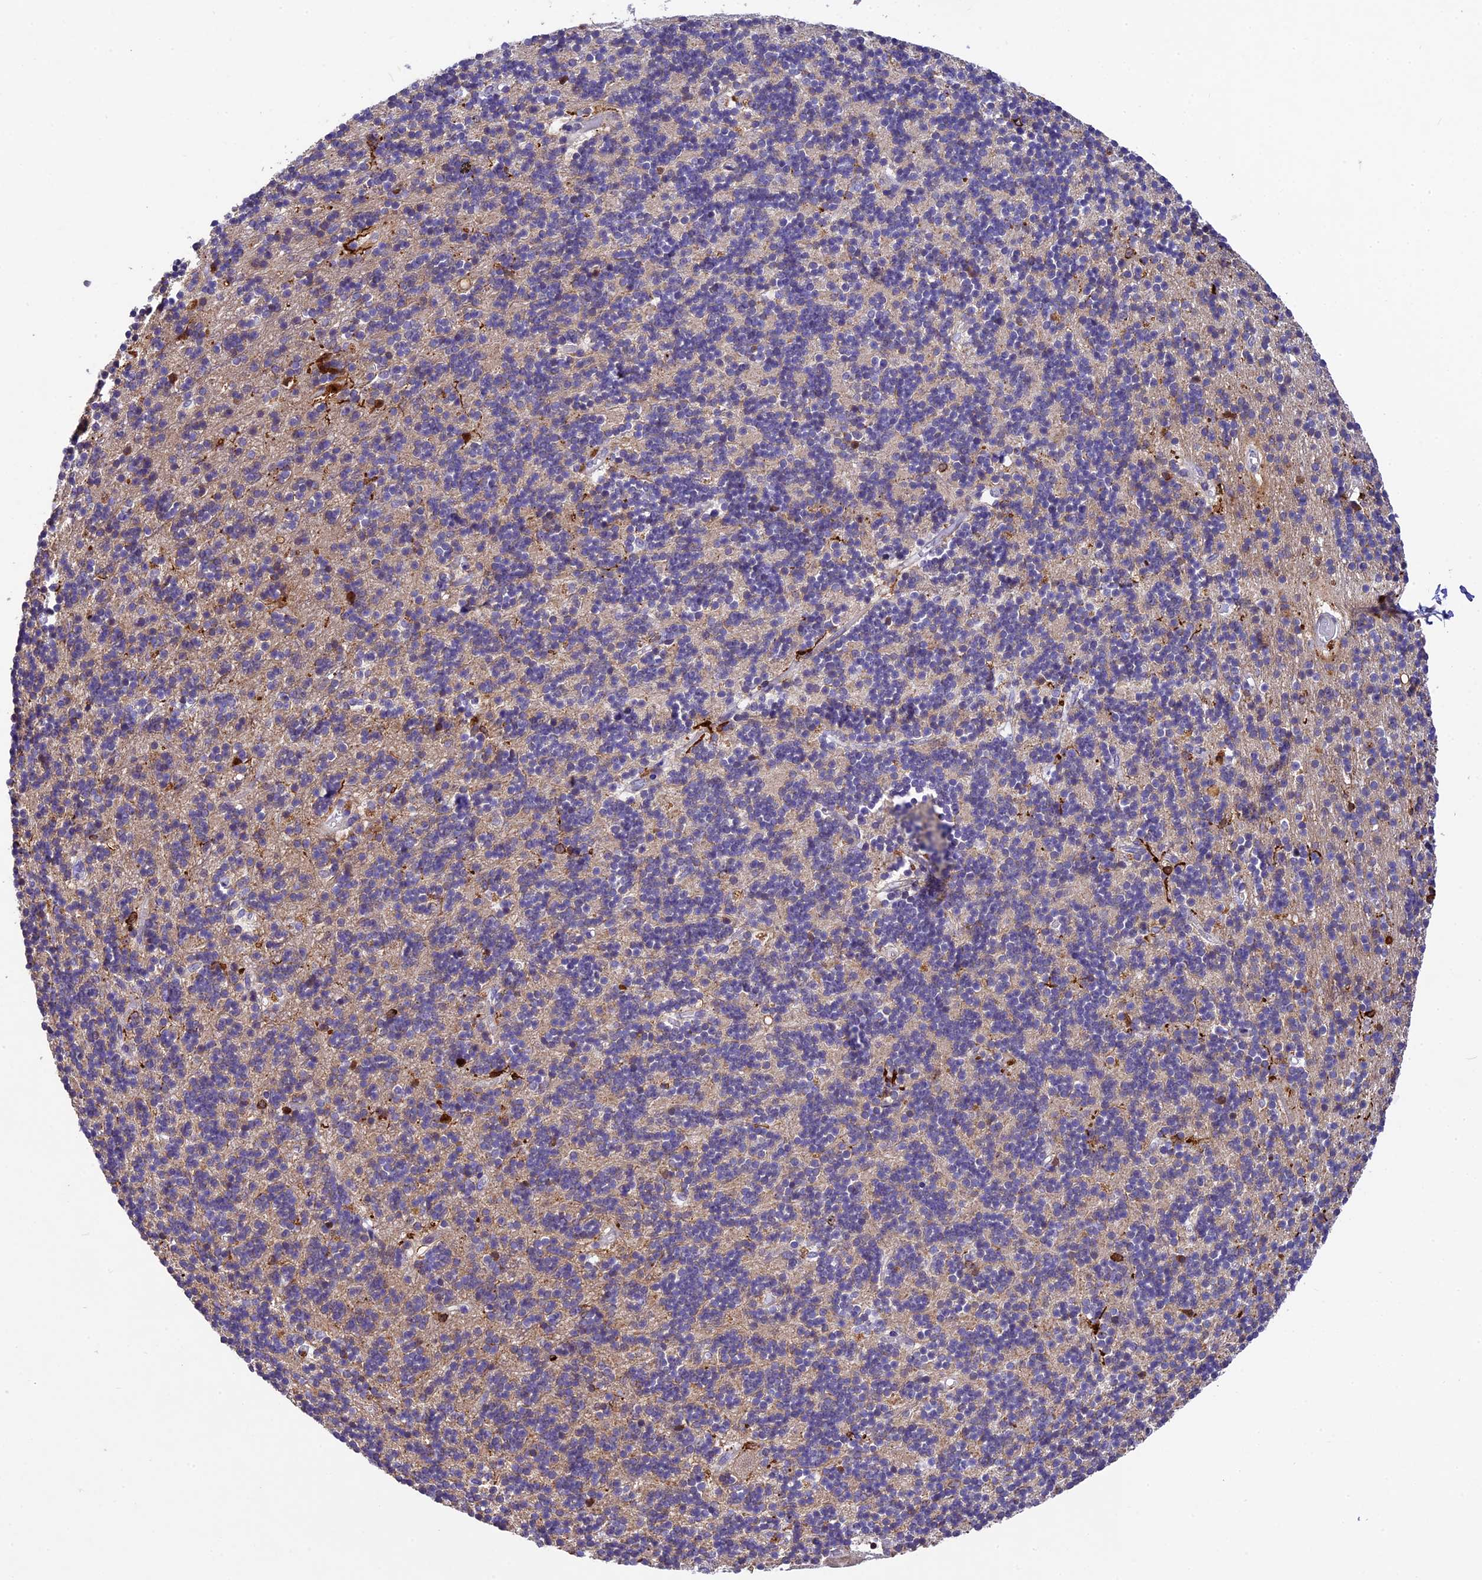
{"staining": {"intensity": "negative", "quantity": "none", "location": "none"}, "tissue": "cerebellum", "cell_type": "Cells in granular layer", "image_type": "normal", "snomed": [{"axis": "morphology", "description": "Normal tissue, NOS"}, {"axis": "topography", "description": "Cerebellum"}], "caption": "The micrograph exhibits no significant positivity in cells in granular layer of cerebellum. Nuclei are stained in blue.", "gene": "CILP2", "patient": {"sex": "male", "age": 54}}